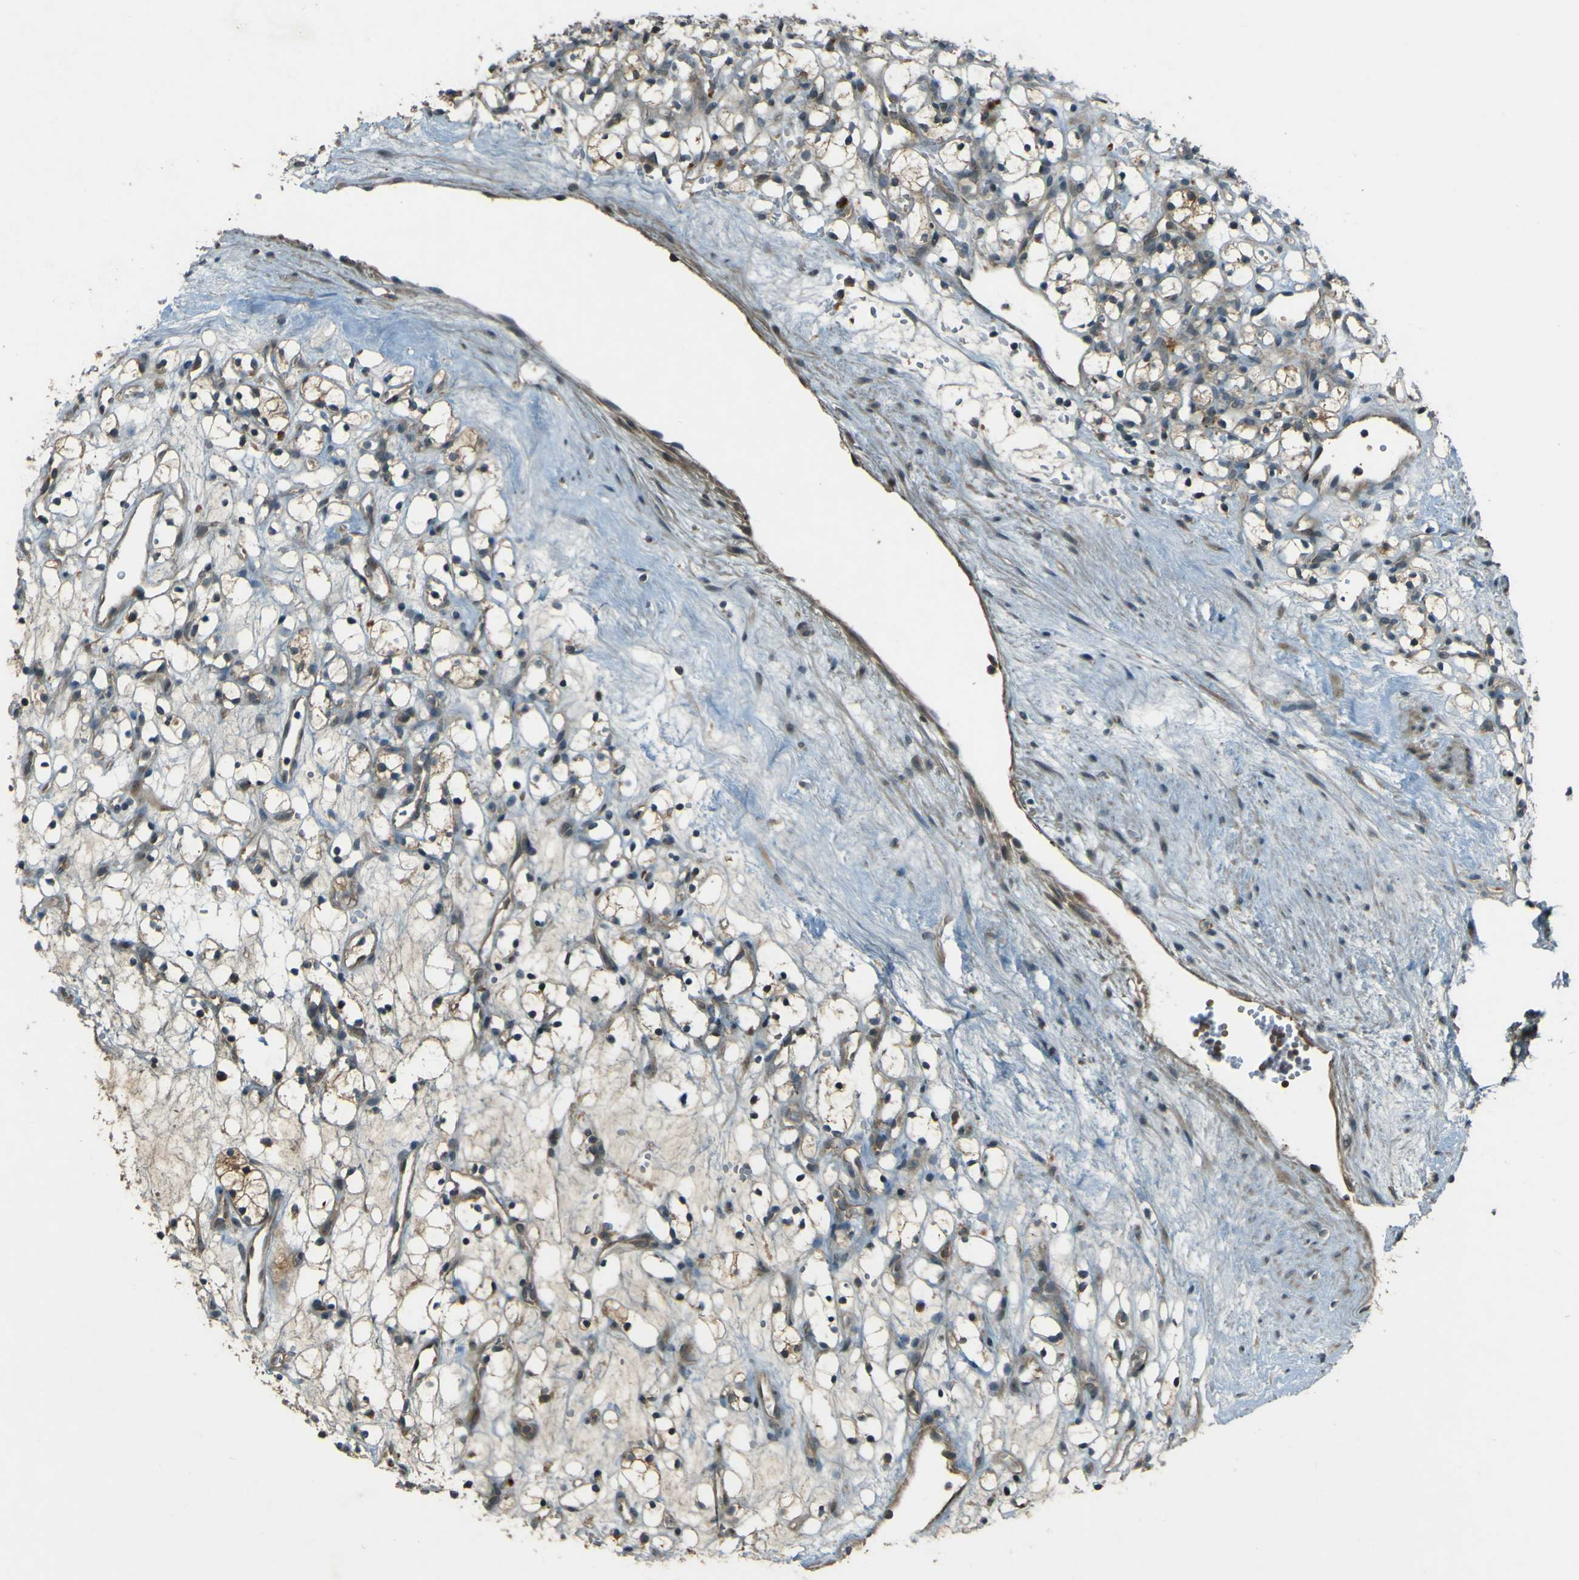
{"staining": {"intensity": "weak", "quantity": "<25%", "location": "cytoplasmic/membranous"}, "tissue": "renal cancer", "cell_type": "Tumor cells", "image_type": "cancer", "snomed": [{"axis": "morphology", "description": "Adenocarcinoma, NOS"}, {"axis": "topography", "description": "Kidney"}], "caption": "High power microscopy photomicrograph of an IHC micrograph of renal cancer (adenocarcinoma), revealing no significant expression in tumor cells. (DAB (3,3'-diaminobenzidine) immunohistochemistry, high magnification).", "gene": "MPDZ", "patient": {"sex": "female", "age": 60}}